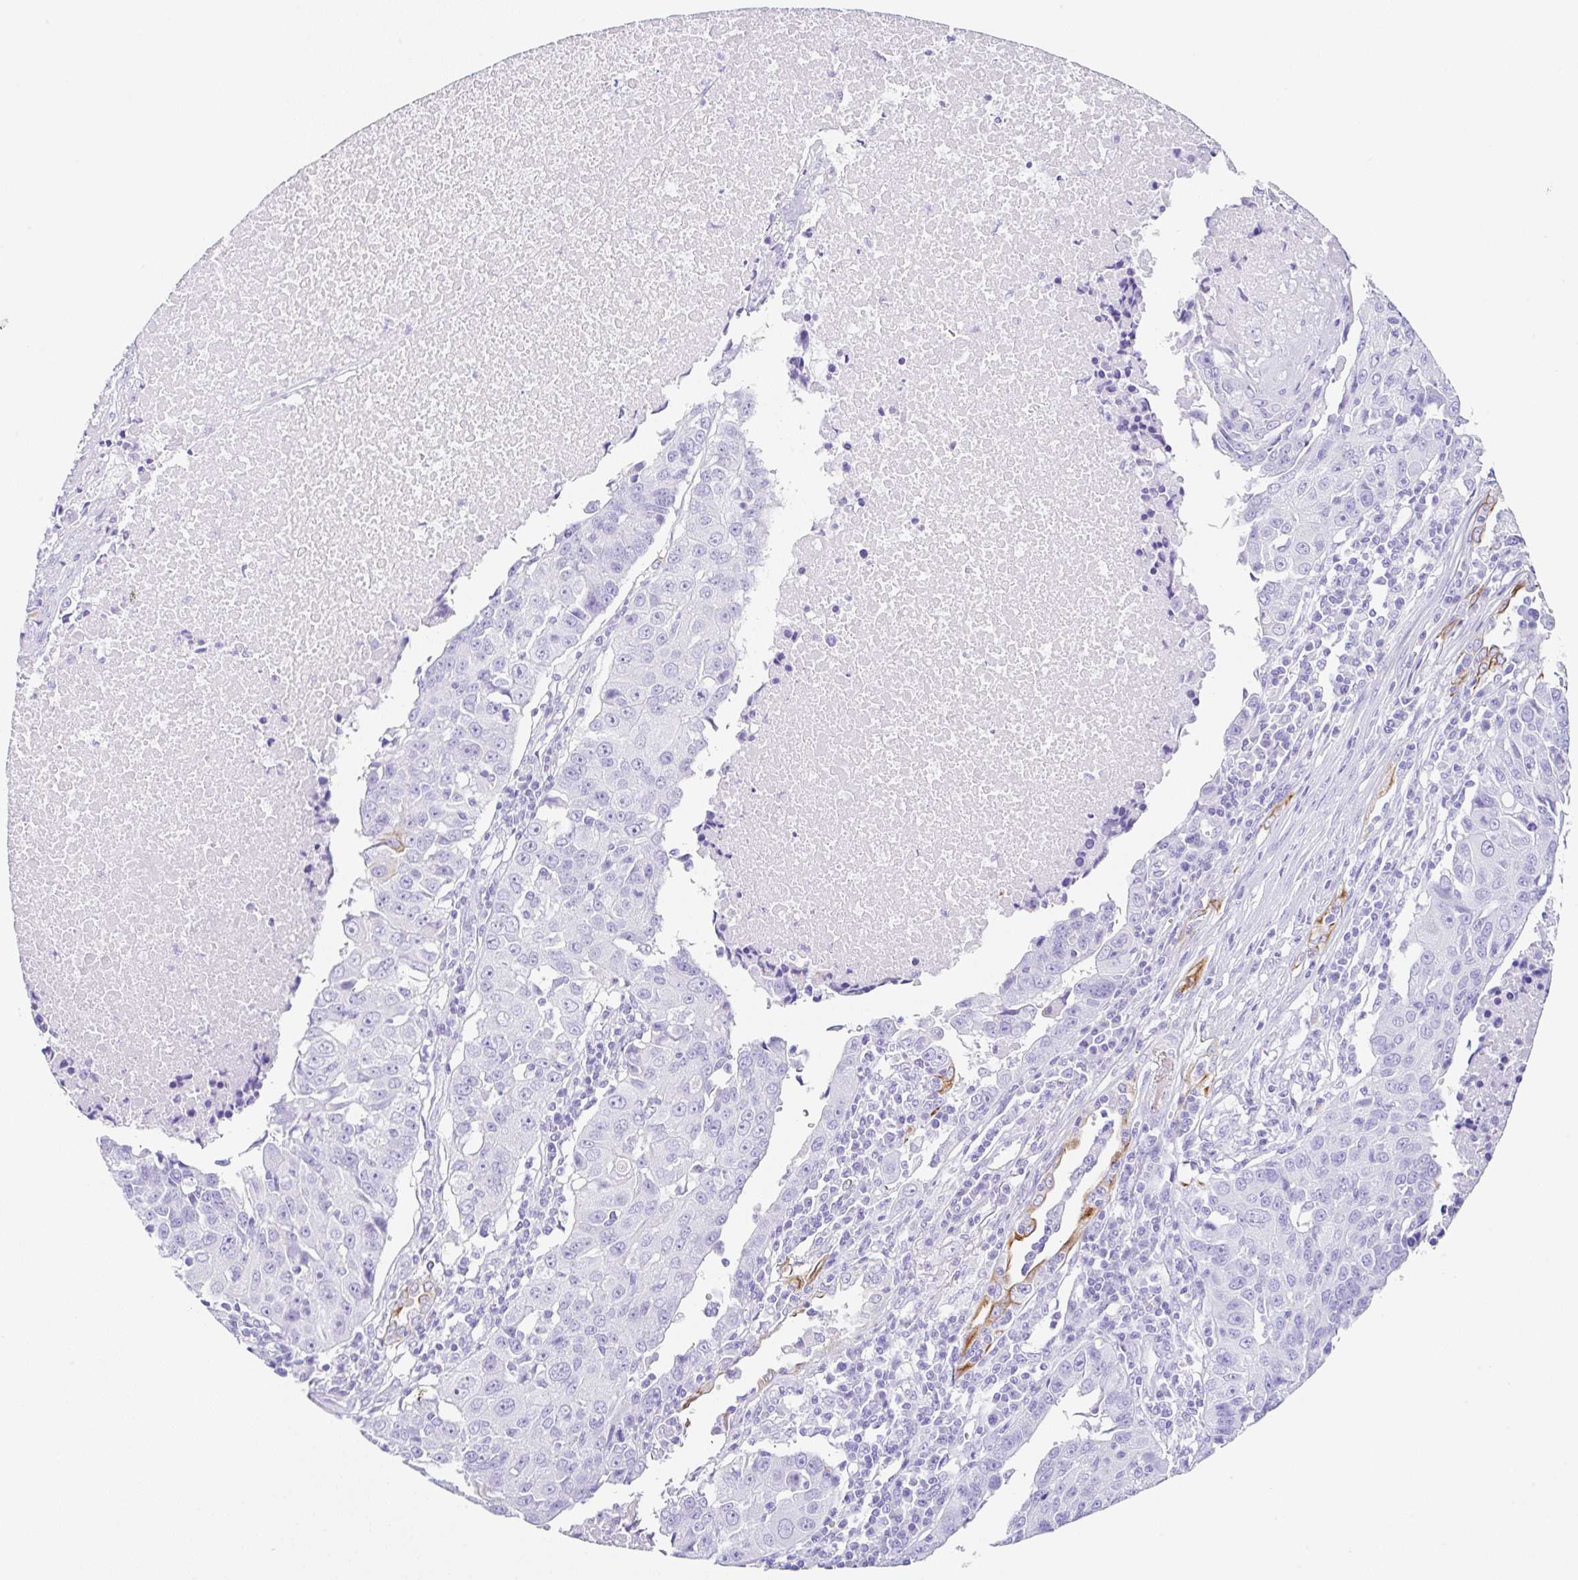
{"staining": {"intensity": "negative", "quantity": "none", "location": "none"}, "tissue": "lung cancer", "cell_type": "Tumor cells", "image_type": "cancer", "snomed": [{"axis": "morphology", "description": "Squamous cell carcinoma, NOS"}, {"axis": "topography", "description": "Lung"}], "caption": "High magnification brightfield microscopy of squamous cell carcinoma (lung) stained with DAB (3,3'-diaminobenzidine) (brown) and counterstained with hematoxylin (blue): tumor cells show no significant expression.", "gene": "CLDND2", "patient": {"sex": "female", "age": 66}}